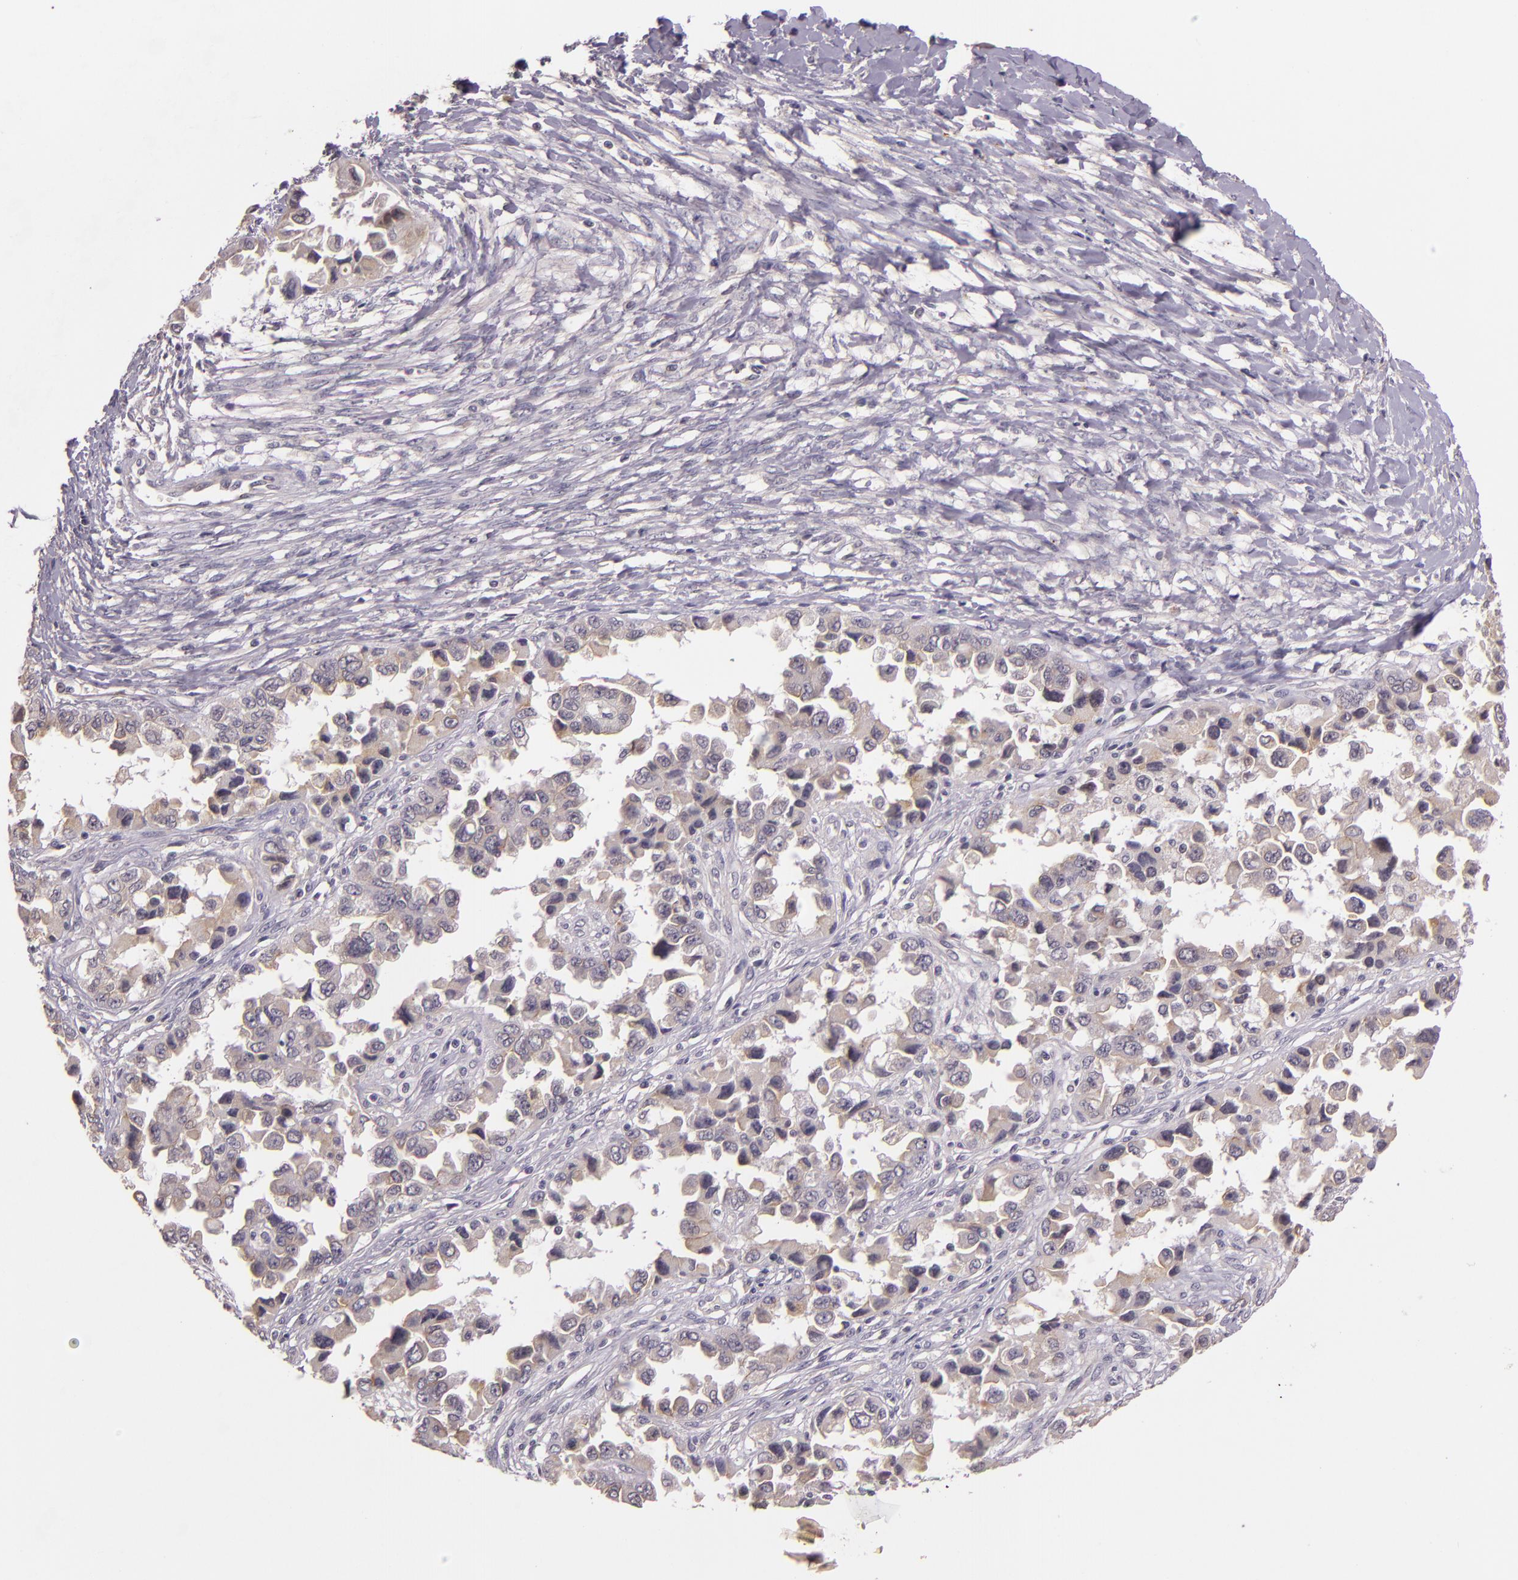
{"staining": {"intensity": "weak", "quantity": "<25%", "location": "cytoplasmic/membranous"}, "tissue": "ovarian cancer", "cell_type": "Tumor cells", "image_type": "cancer", "snomed": [{"axis": "morphology", "description": "Cystadenocarcinoma, serous, NOS"}, {"axis": "topography", "description": "Ovary"}], "caption": "IHC of human serous cystadenocarcinoma (ovarian) shows no expression in tumor cells.", "gene": "ARMH4", "patient": {"sex": "female", "age": 84}}